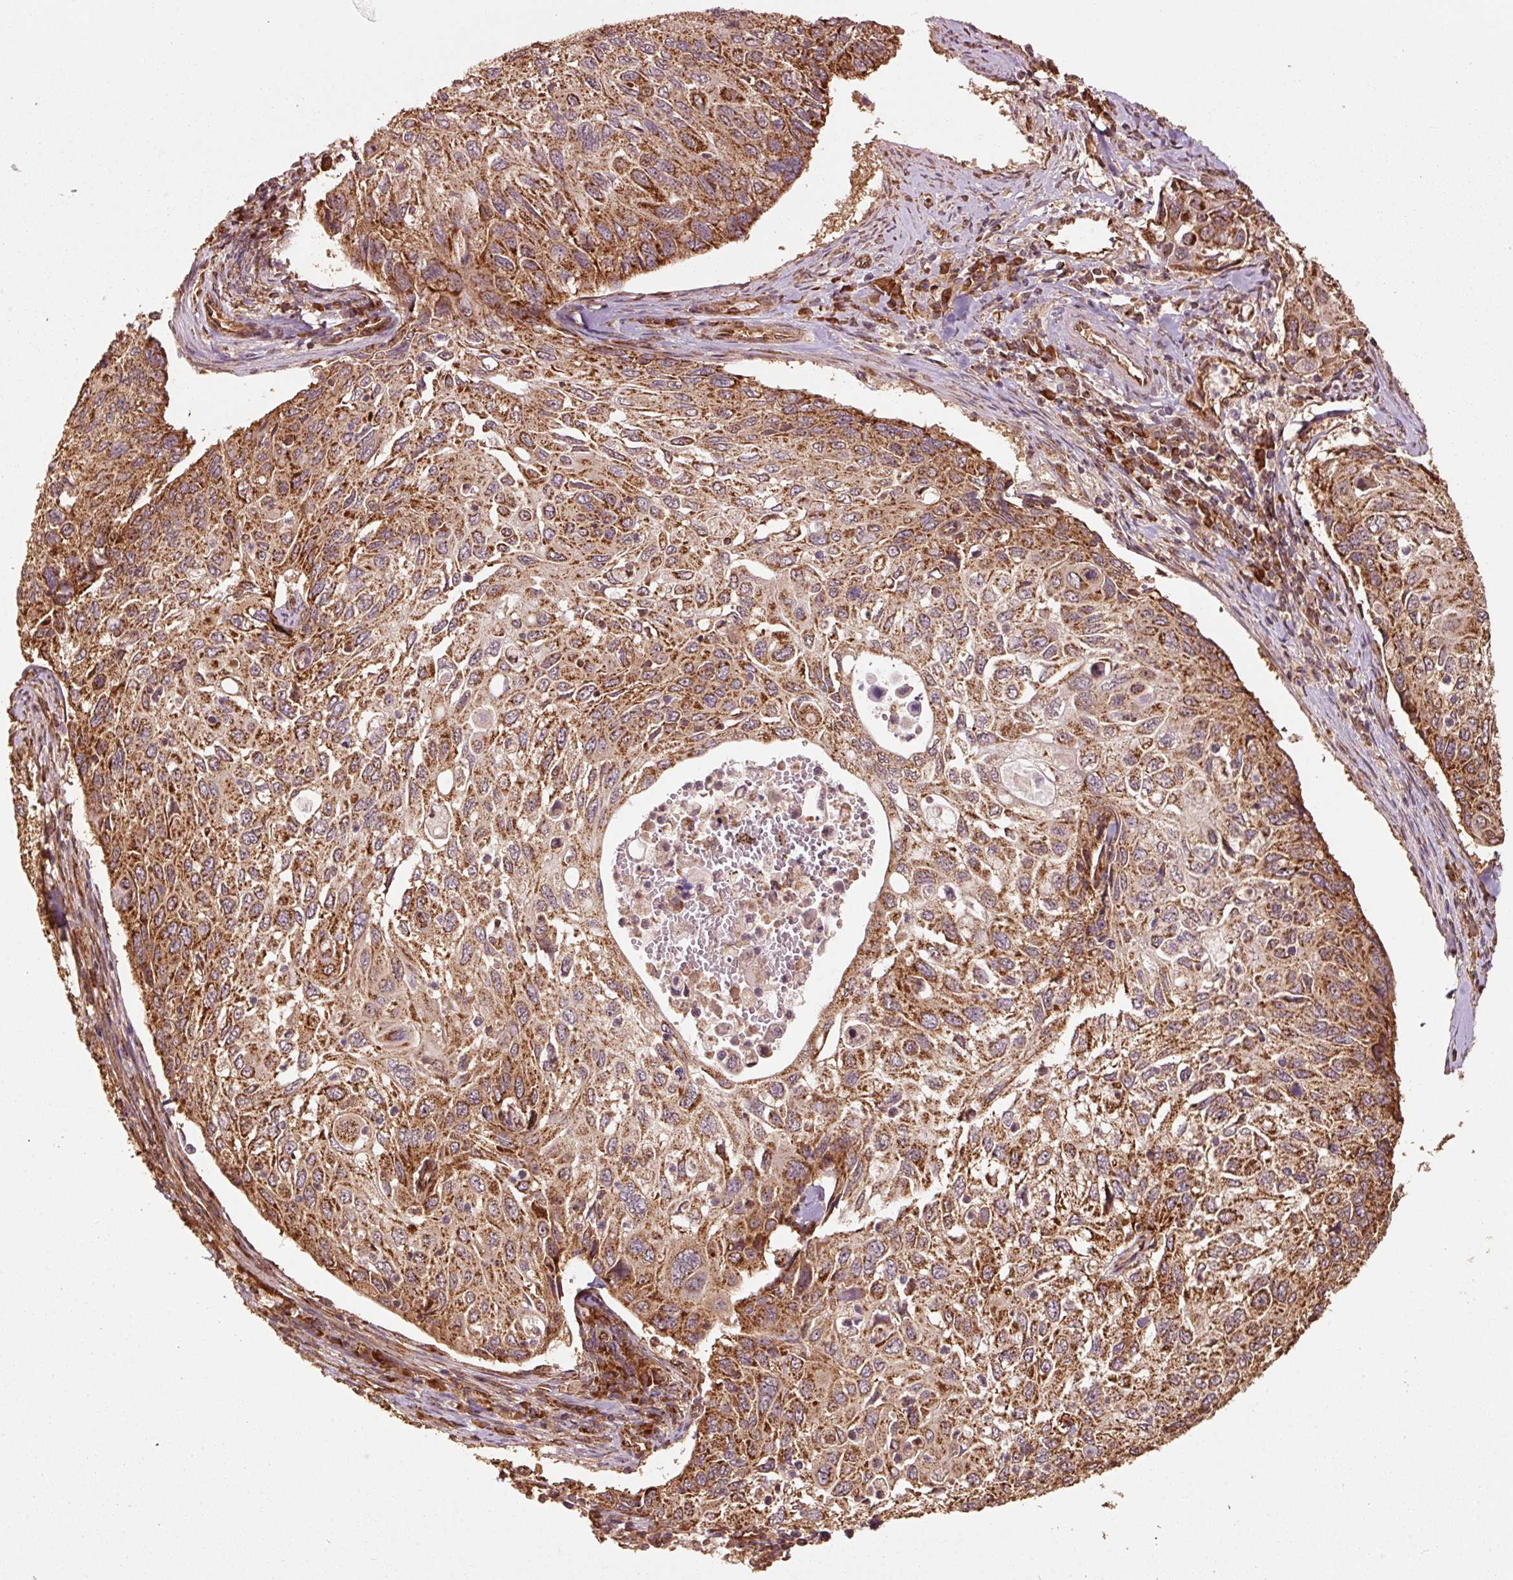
{"staining": {"intensity": "strong", "quantity": ">75%", "location": "cytoplasmic/membranous"}, "tissue": "cervical cancer", "cell_type": "Tumor cells", "image_type": "cancer", "snomed": [{"axis": "morphology", "description": "Squamous cell carcinoma, NOS"}, {"axis": "topography", "description": "Cervix"}], "caption": "An image of cervical cancer stained for a protein displays strong cytoplasmic/membranous brown staining in tumor cells.", "gene": "MRPL16", "patient": {"sex": "female", "age": 70}}